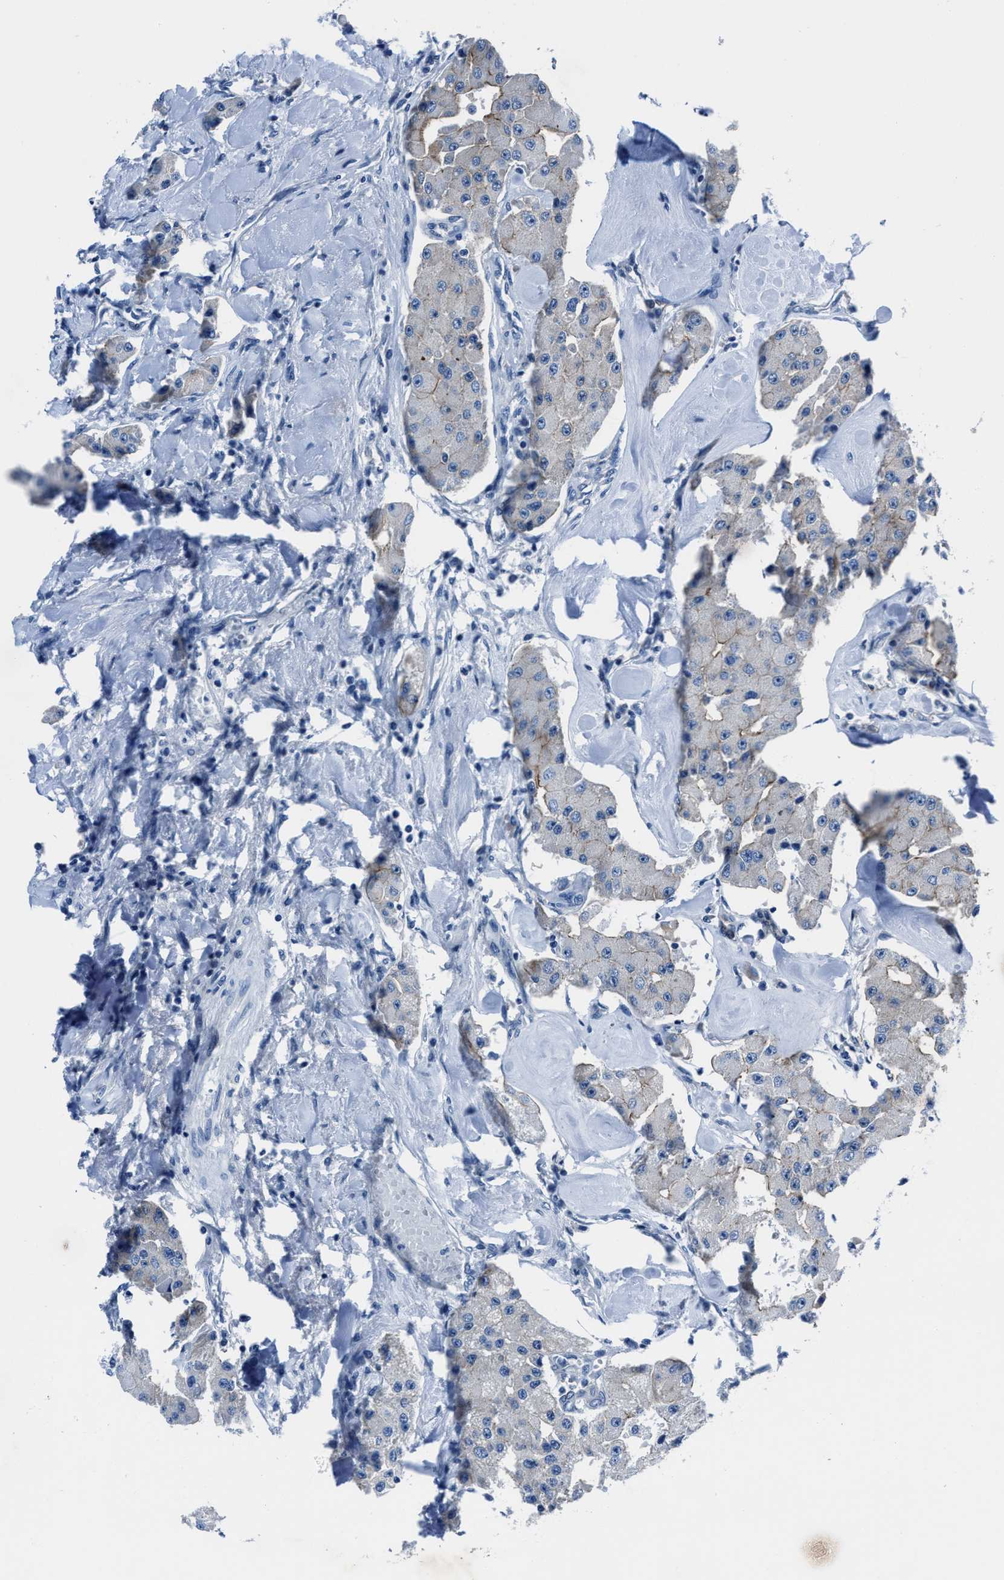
{"staining": {"intensity": "weak", "quantity": "<25%", "location": "cytoplasmic/membranous"}, "tissue": "carcinoid", "cell_type": "Tumor cells", "image_type": "cancer", "snomed": [{"axis": "morphology", "description": "Carcinoid, malignant, NOS"}, {"axis": "topography", "description": "Pancreas"}], "caption": "High magnification brightfield microscopy of carcinoid stained with DAB (brown) and counterstained with hematoxylin (blue): tumor cells show no significant expression.", "gene": "LMO7", "patient": {"sex": "male", "age": 41}}